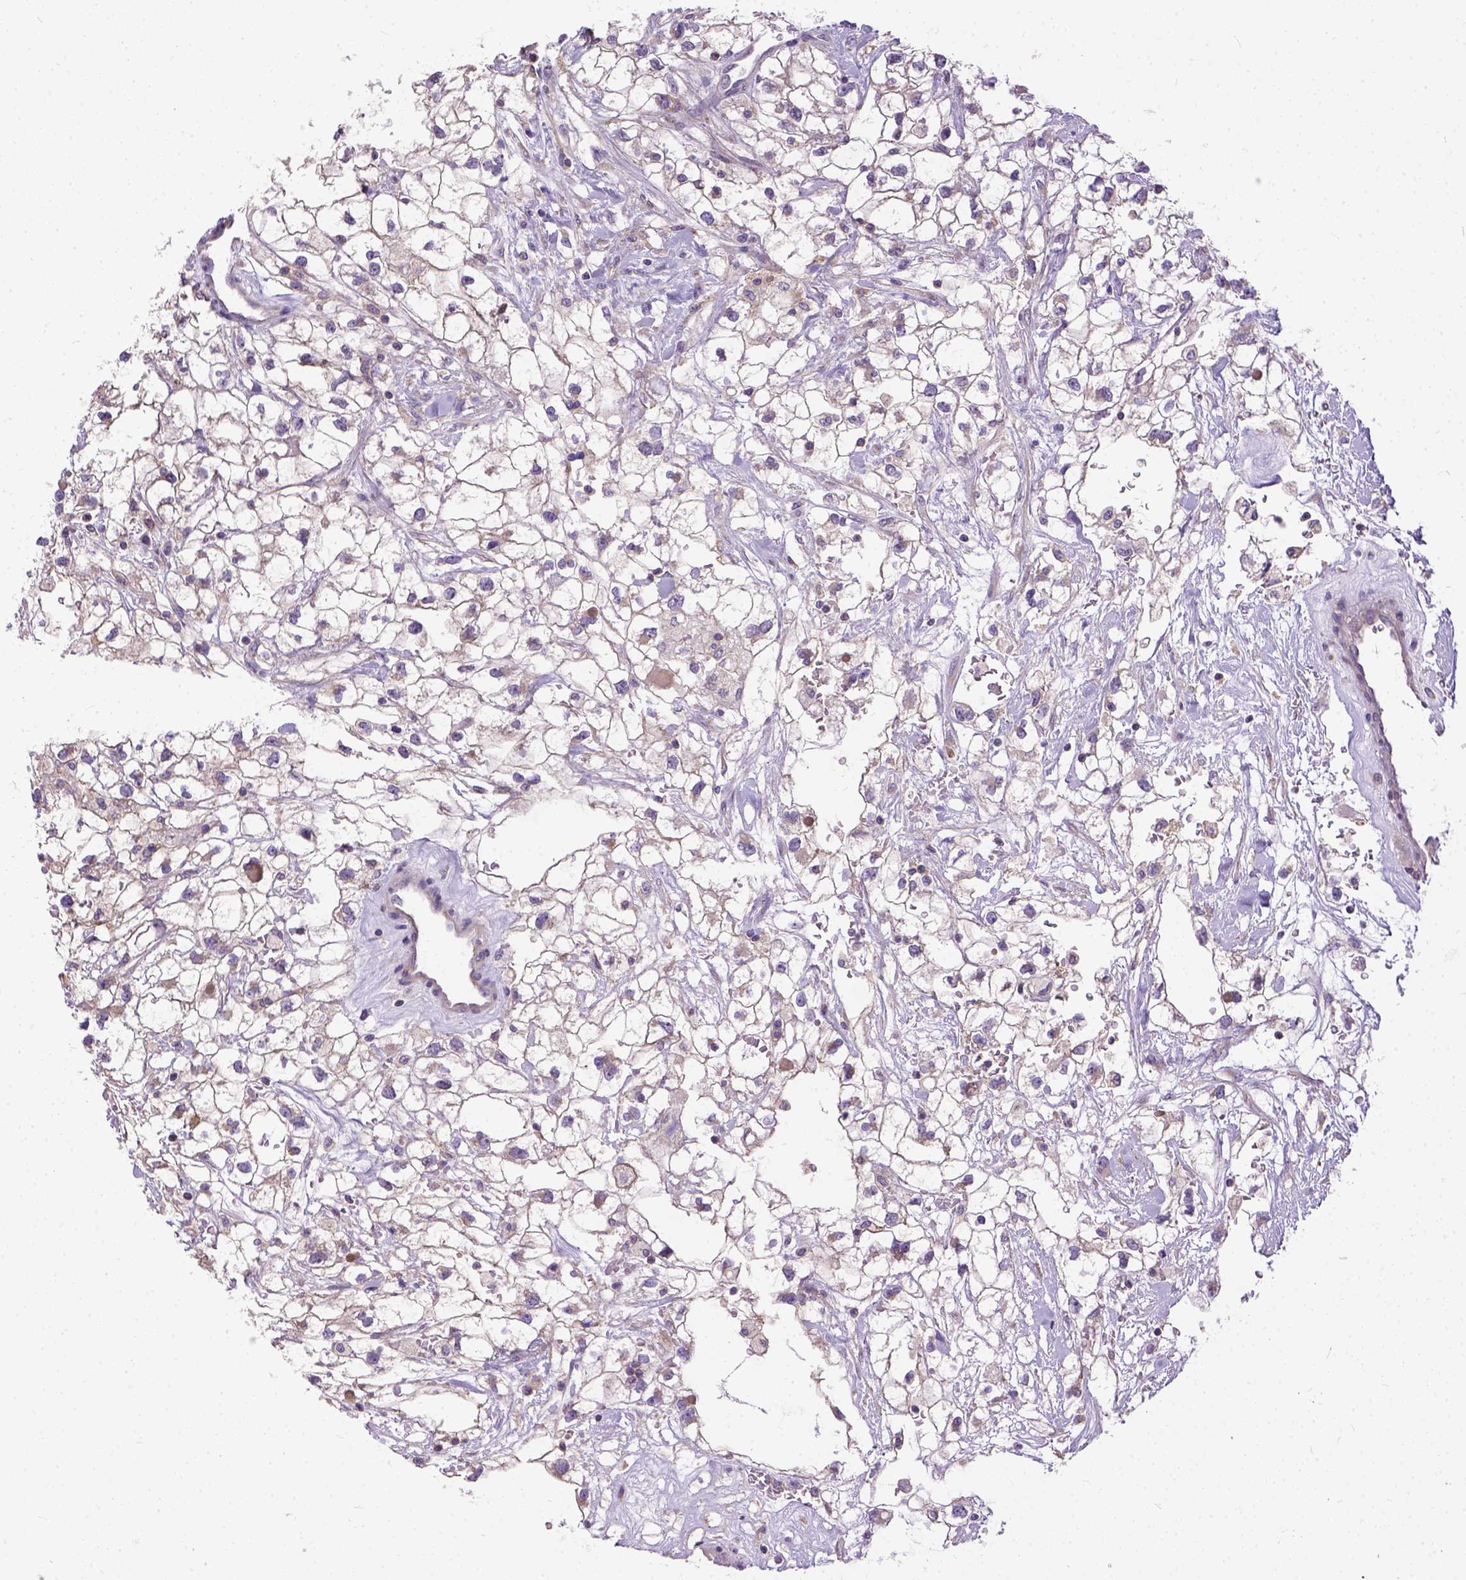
{"staining": {"intensity": "negative", "quantity": "none", "location": "none"}, "tissue": "renal cancer", "cell_type": "Tumor cells", "image_type": "cancer", "snomed": [{"axis": "morphology", "description": "Adenocarcinoma, NOS"}, {"axis": "topography", "description": "Kidney"}], "caption": "There is no significant expression in tumor cells of adenocarcinoma (renal).", "gene": "BANF2", "patient": {"sex": "male", "age": 59}}